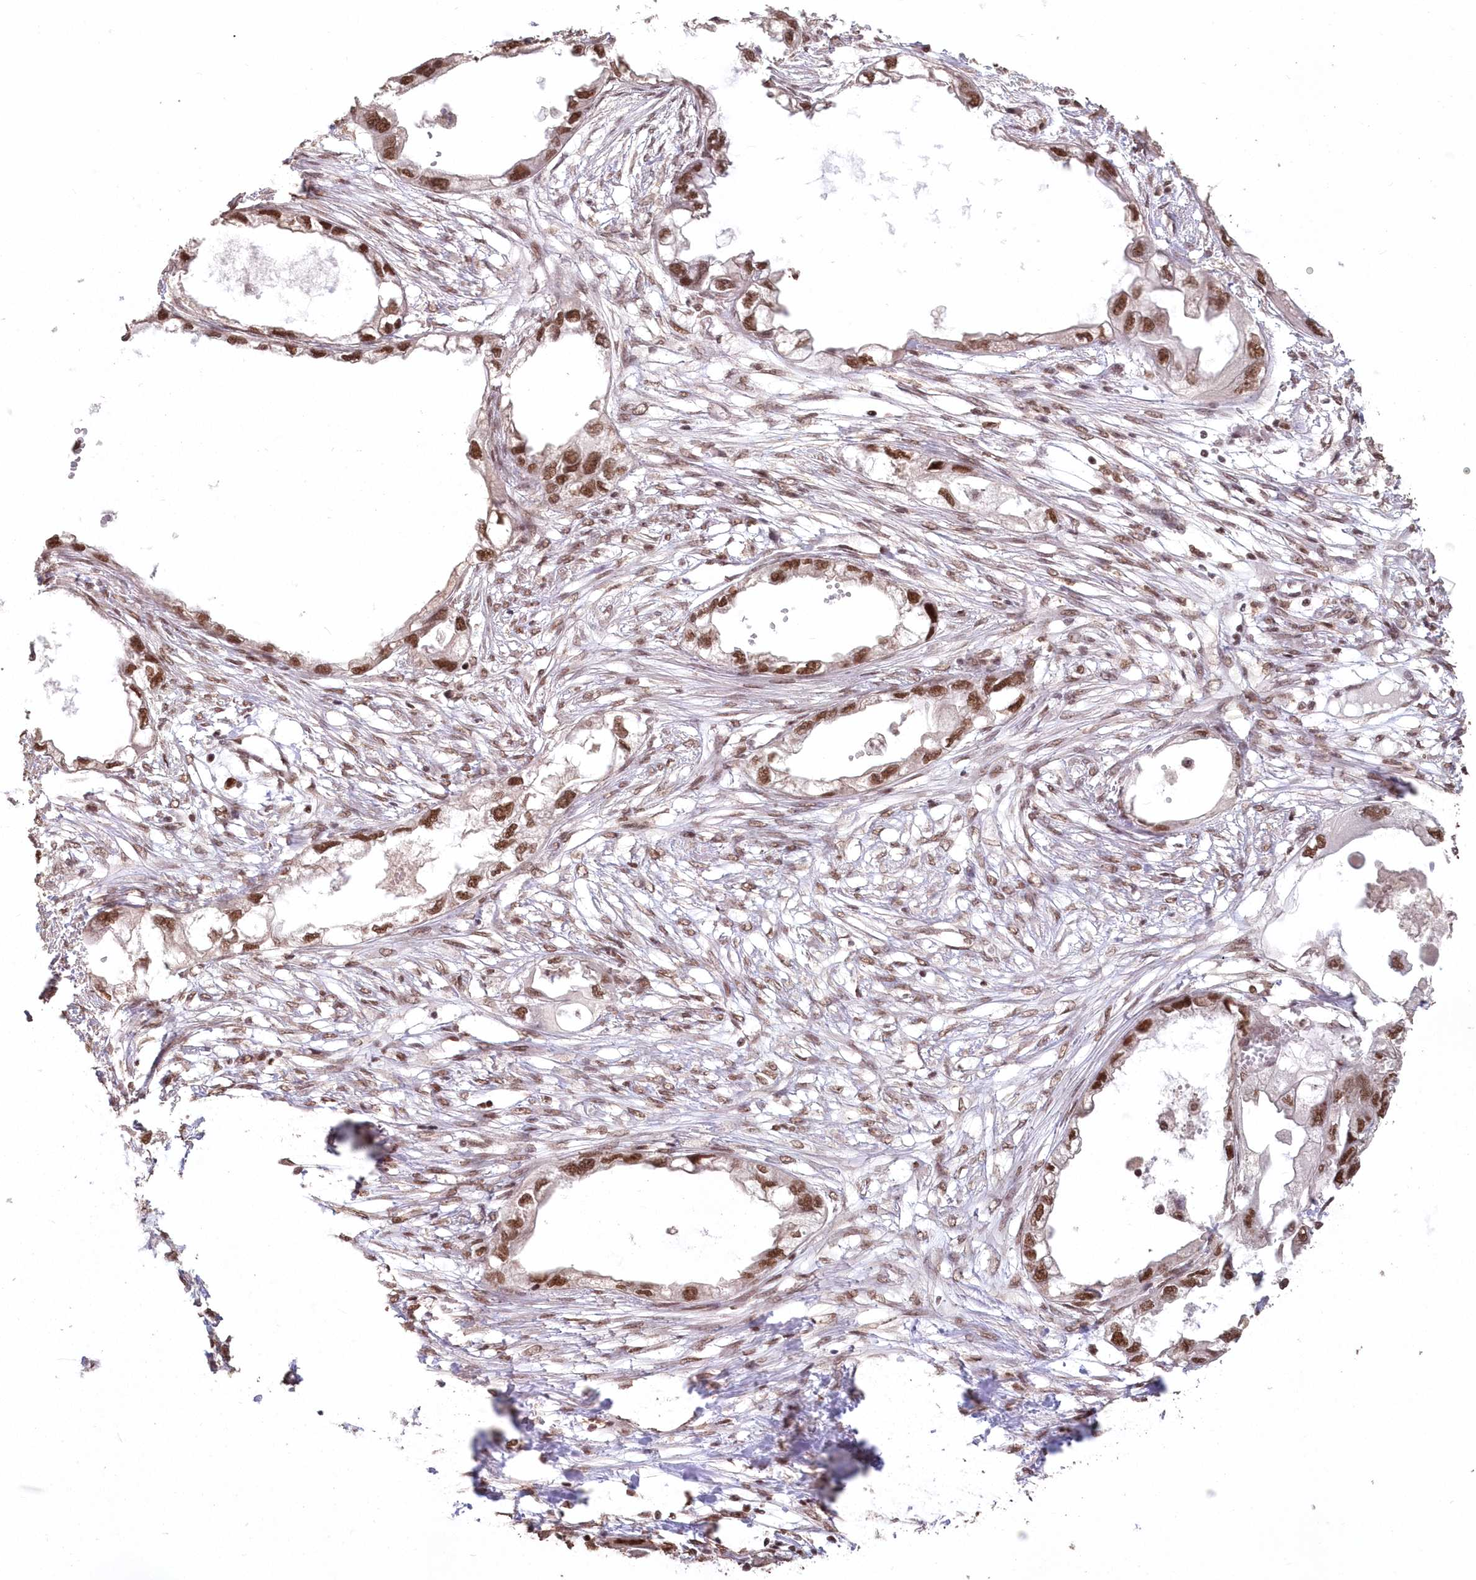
{"staining": {"intensity": "strong", "quantity": ">75%", "location": "nuclear"}, "tissue": "endometrial cancer", "cell_type": "Tumor cells", "image_type": "cancer", "snomed": [{"axis": "morphology", "description": "Adenocarcinoma, NOS"}, {"axis": "morphology", "description": "Adenocarcinoma, metastatic, NOS"}, {"axis": "topography", "description": "Adipose tissue"}, {"axis": "topography", "description": "Endometrium"}], "caption": "Immunohistochemical staining of human endometrial metastatic adenocarcinoma reveals strong nuclear protein positivity in approximately >75% of tumor cells.", "gene": "PDS5A", "patient": {"sex": "female", "age": 67}}